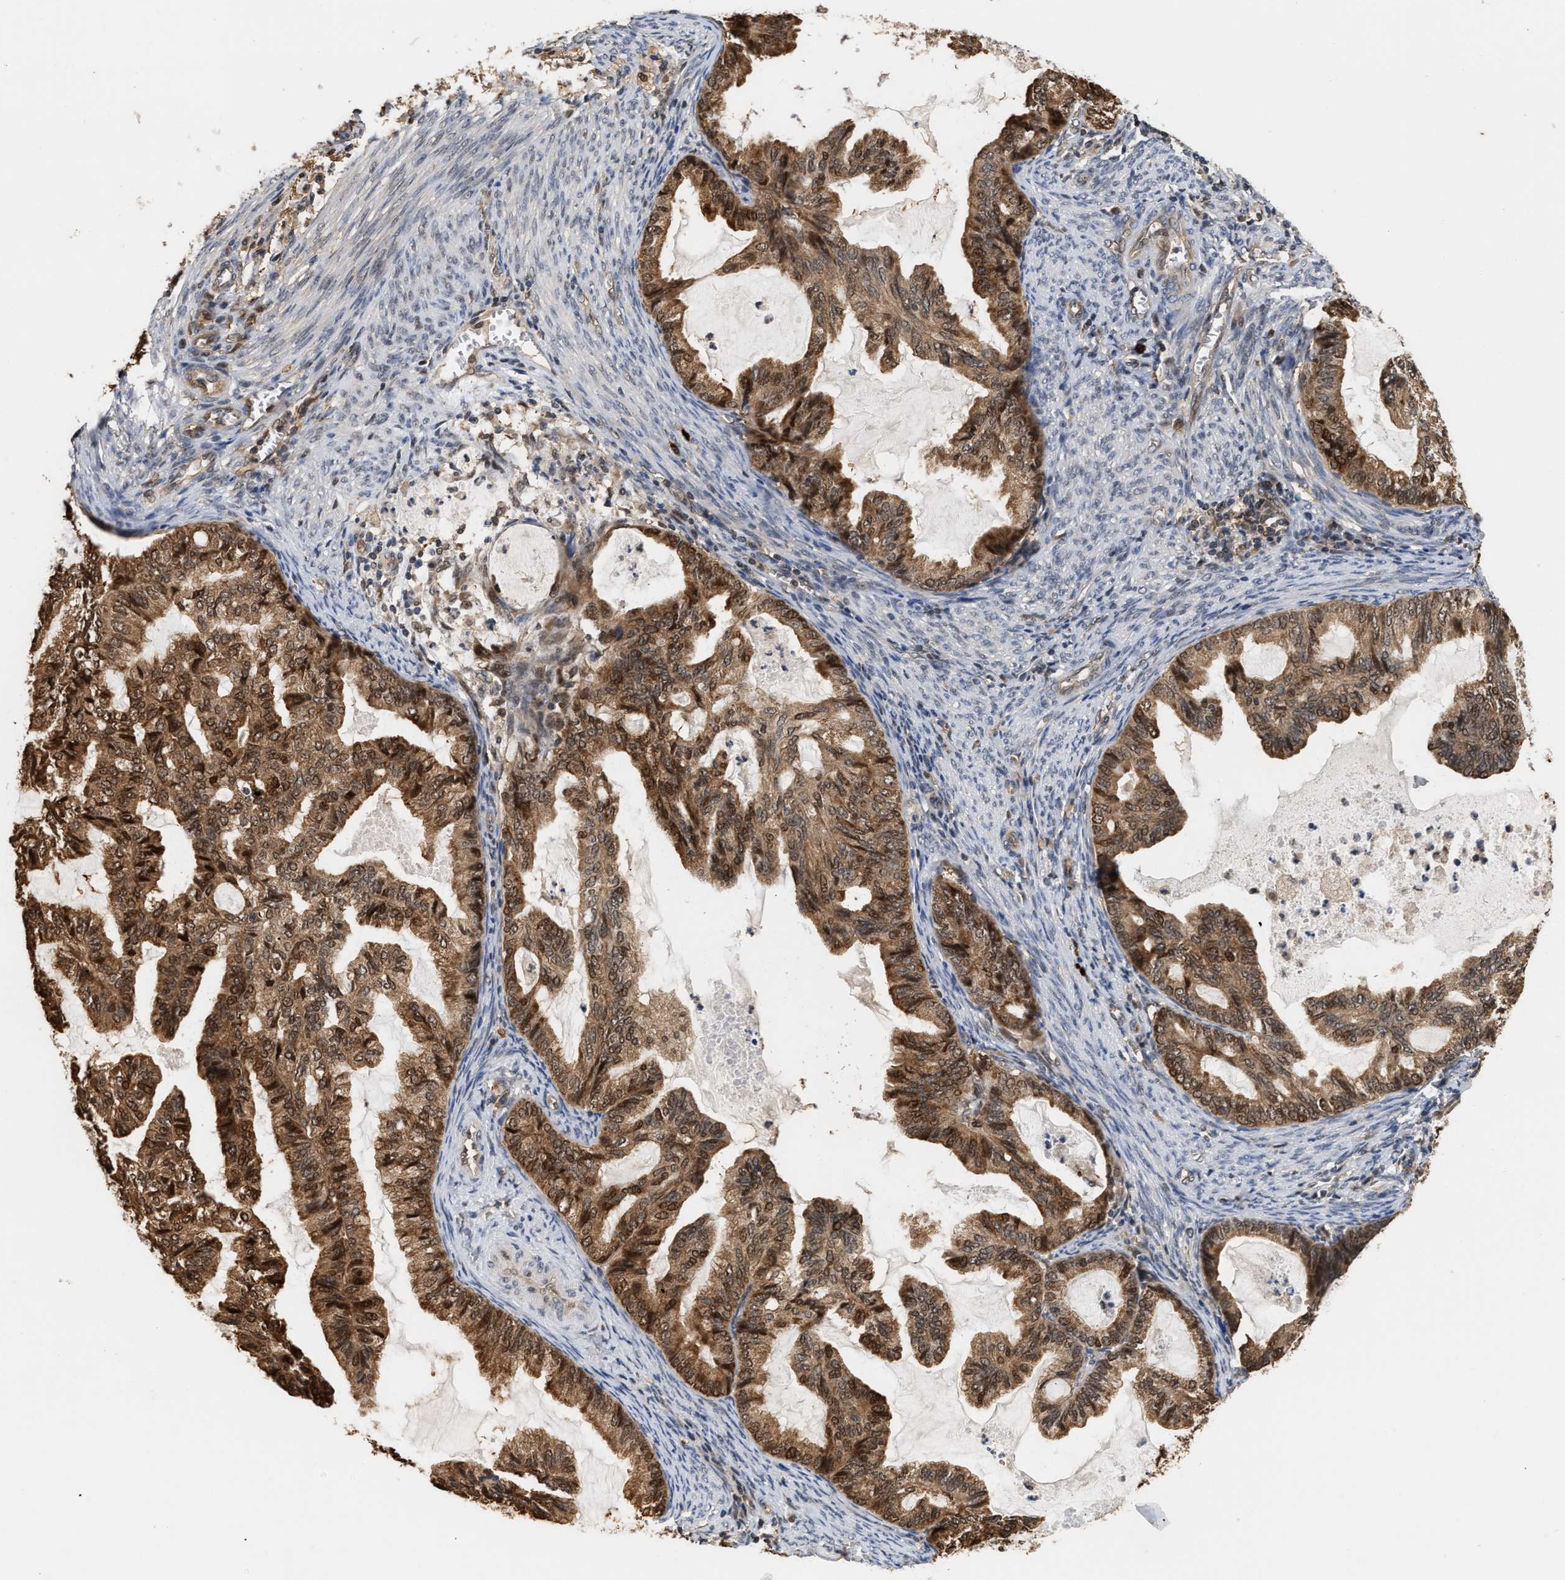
{"staining": {"intensity": "moderate", "quantity": ">75%", "location": "cytoplasmic/membranous,nuclear"}, "tissue": "cervical cancer", "cell_type": "Tumor cells", "image_type": "cancer", "snomed": [{"axis": "morphology", "description": "Normal tissue, NOS"}, {"axis": "morphology", "description": "Adenocarcinoma, NOS"}, {"axis": "topography", "description": "Cervix"}, {"axis": "topography", "description": "Endometrium"}], "caption": "Human cervical cancer (adenocarcinoma) stained with a protein marker demonstrates moderate staining in tumor cells.", "gene": "ABHD5", "patient": {"sex": "female", "age": 86}}